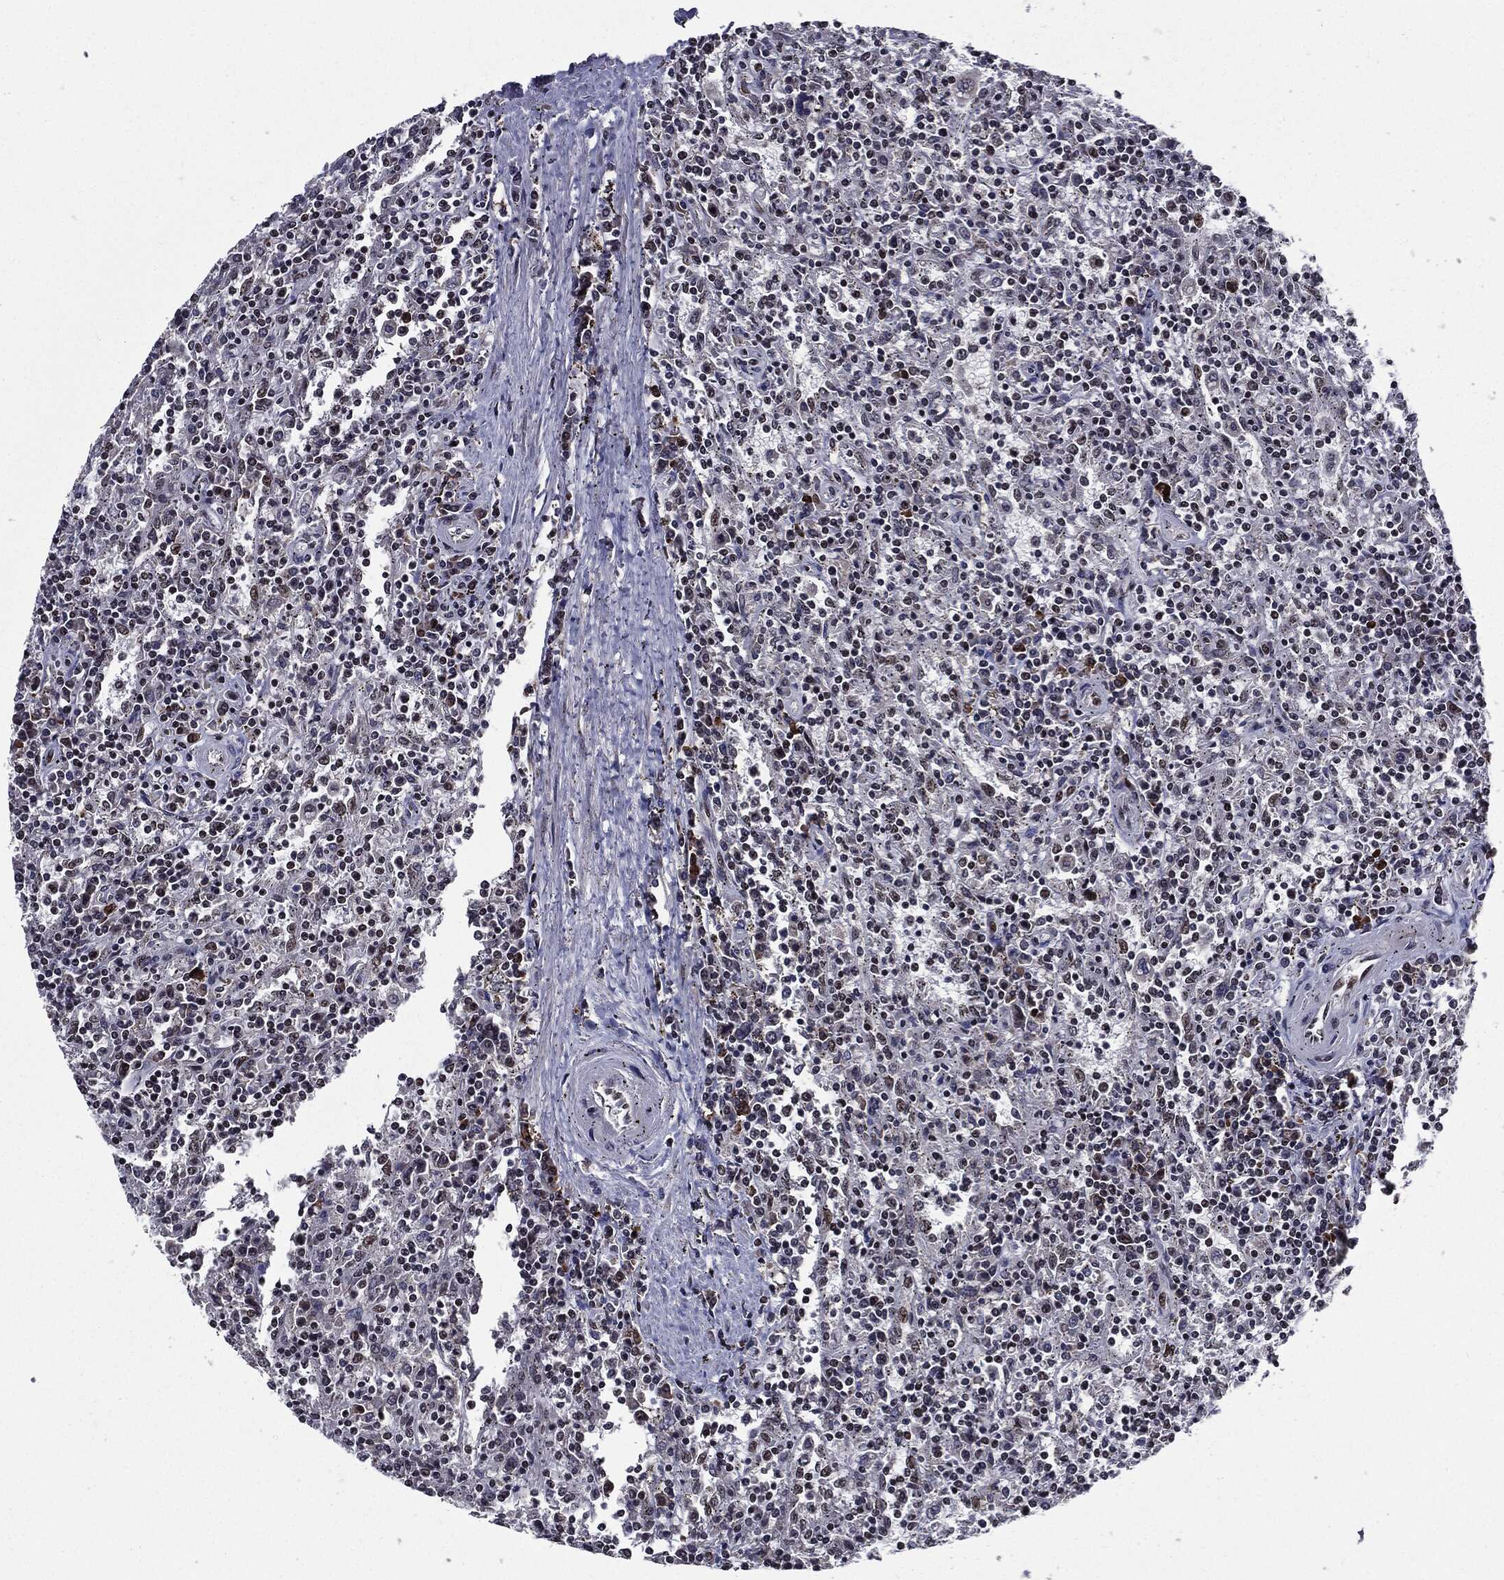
{"staining": {"intensity": "negative", "quantity": "none", "location": "none"}, "tissue": "lymphoma", "cell_type": "Tumor cells", "image_type": "cancer", "snomed": [{"axis": "morphology", "description": "Malignant lymphoma, non-Hodgkin's type, Low grade"}, {"axis": "topography", "description": "Spleen"}], "caption": "Immunohistochemistry (IHC) micrograph of neoplastic tissue: low-grade malignant lymphoma, non-Hodgkin's type stained with DAB shows no significant protein positivity in tumor cells.", "gene": "ZFP91", "patient": {"sex": "male", "age": 62}}